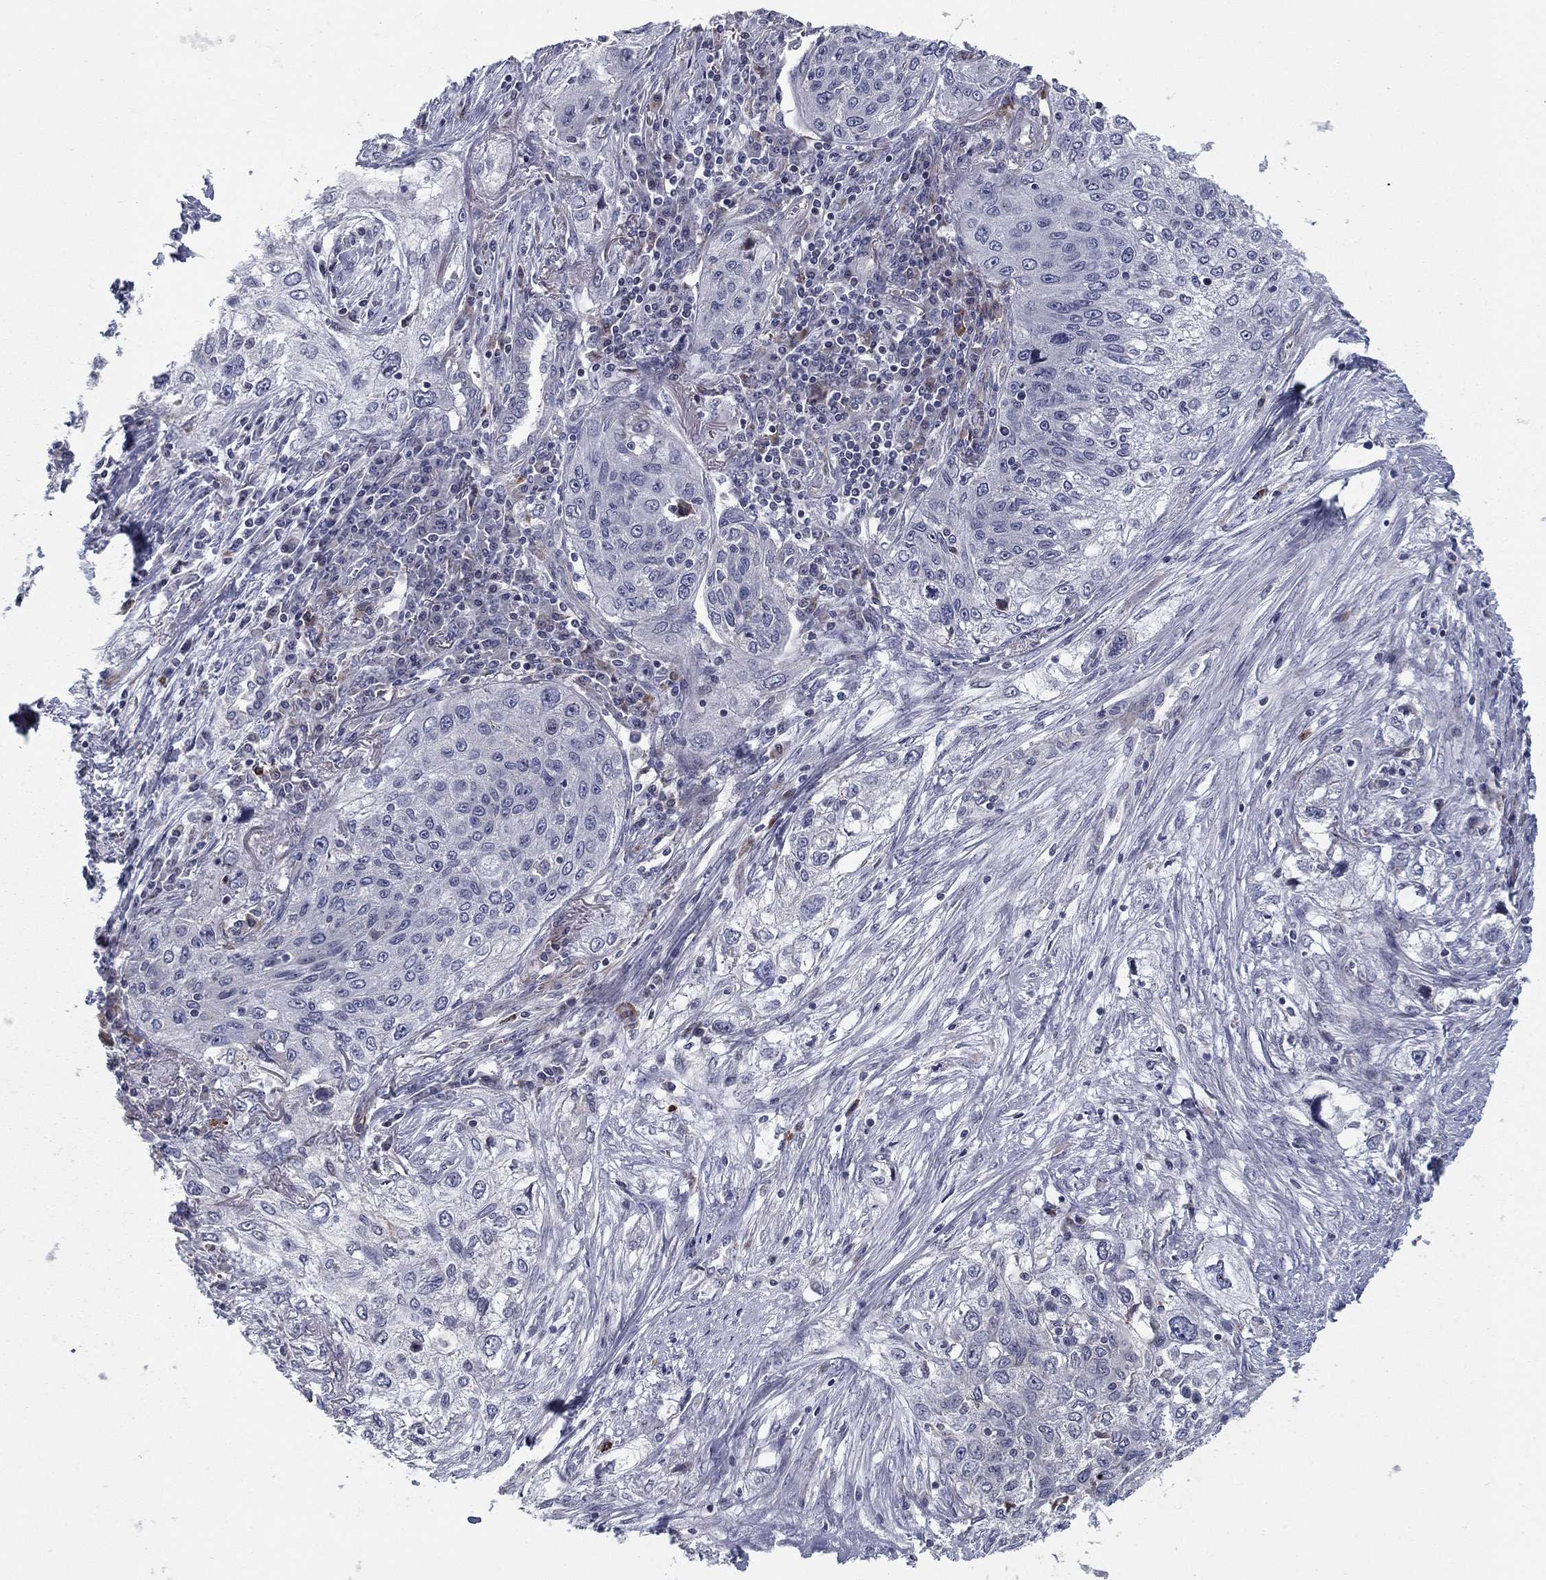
{"staining": {"intensity": "negative", "quantity": "none", "location": "none"}, "tissue": "lung cancer", "cell_type": "Tumor cells", "image_type": "cancer", "snomed": [{"axis": "morphology", "description": "Squamous cell carcinoma, NOS"}, {"axis": "topography", "description": "Lung"}], "caption": "Tumor cells are negative for protein expression in human lung squamous cell carcinoma. (Immunohistochemistry, brightfield microscopy, high magnification).", "gene": "CLSTN1", "patient": {"sex": "female", "age": 69}}